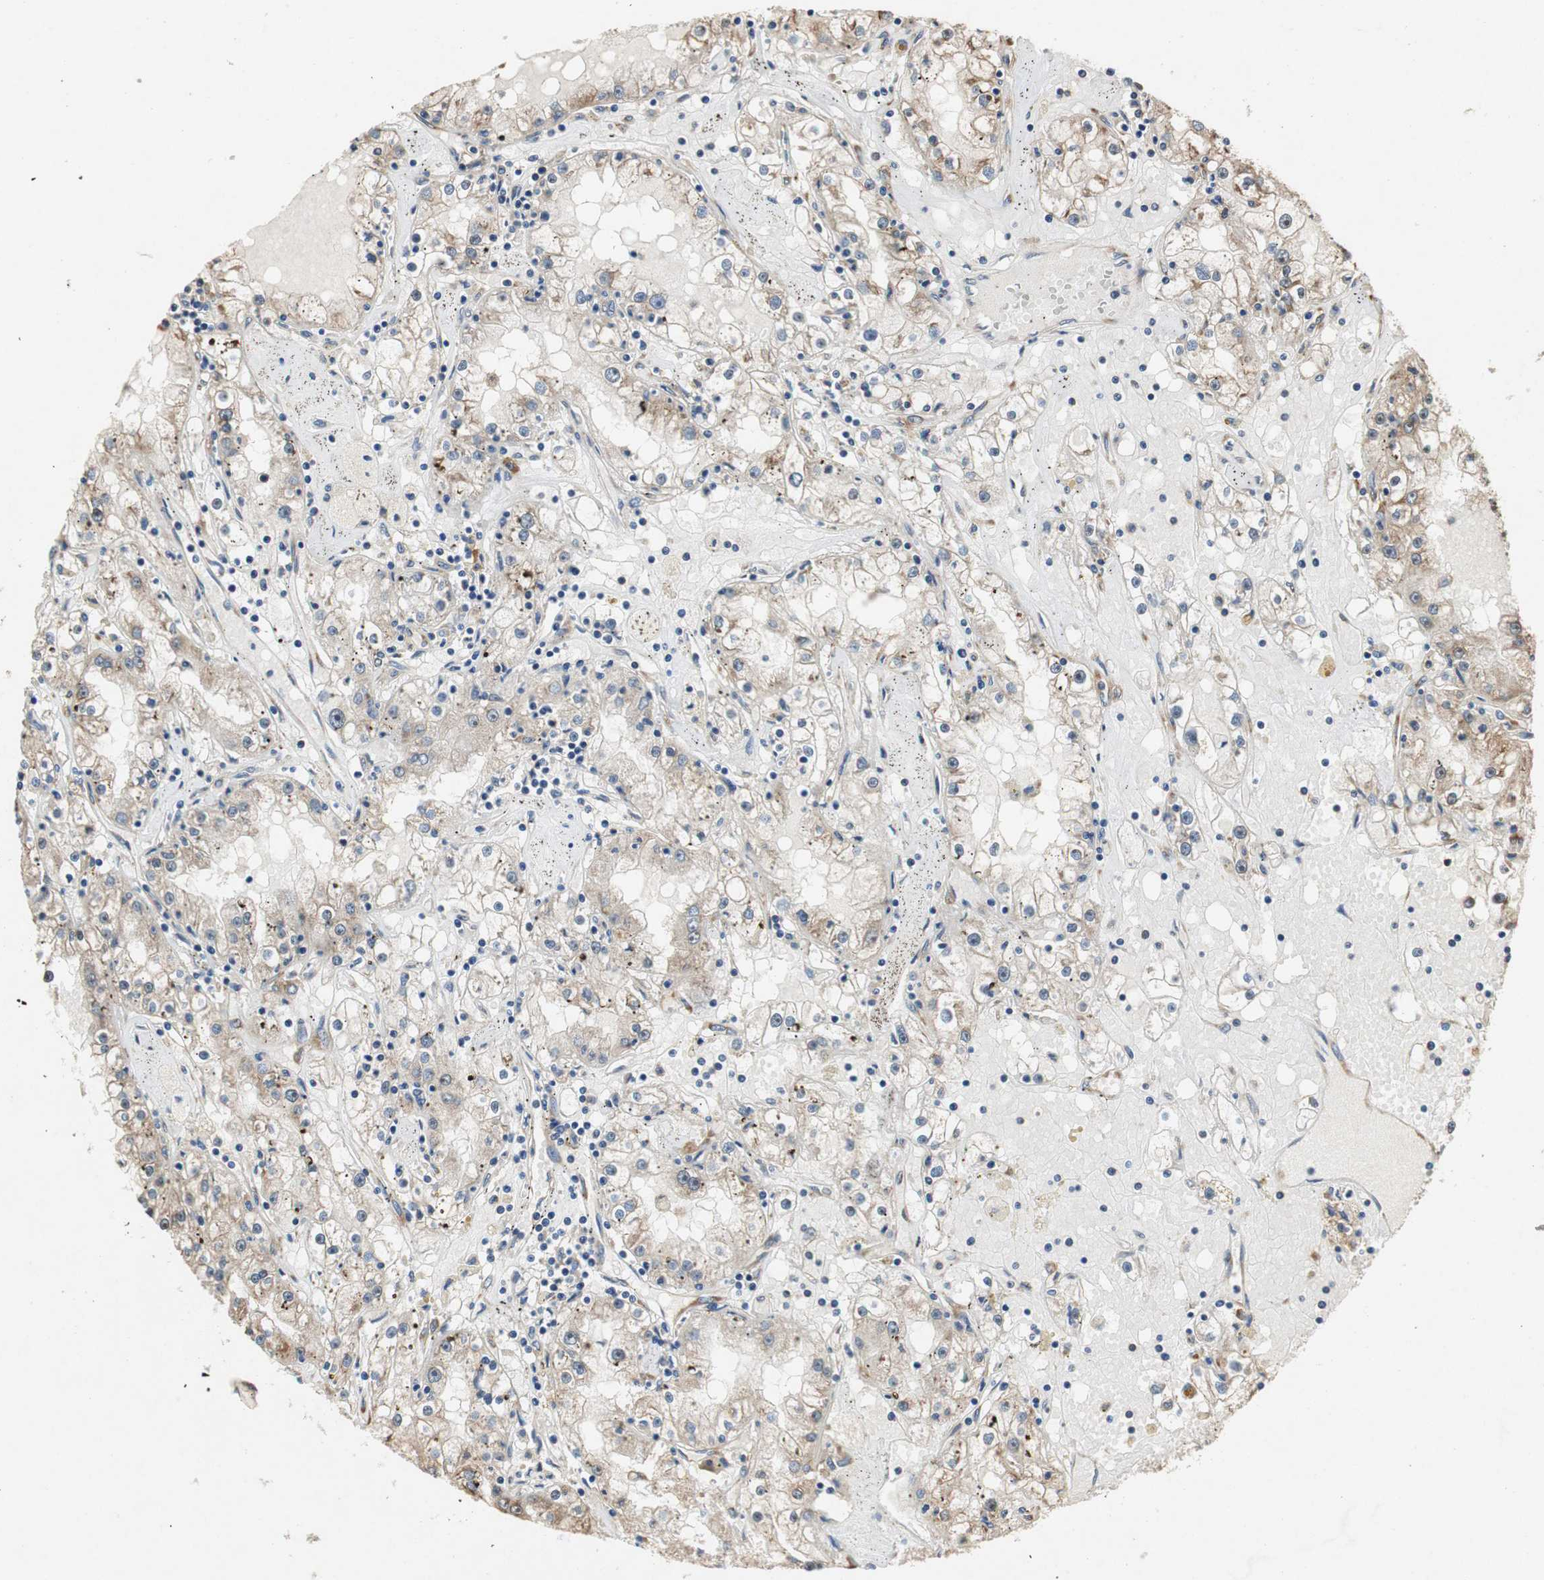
{"staining": {"intensity": "weak", "quantity": "25%-75%", "location": "cytoplasmic/membranous"}, "tissue": "renal cancer", "cell_type": "Tumor cells", "image_type": "cancer", "snomed": [{"axis": "morphology", "description": "Adenocarcinoma, NOS"}, {"axis": "topography", "description": "Kidney"}], "caption": "Immunohistochemical staining of adenocarcinoma (renal) demonstrates low levels of weak cytoplasmic/membranous protein expression in approximately 25%-75% of tumor cells. The staining was performed using DAB, with brown indicating positive protein expression. Nuclei are stained blue with hematoxylin.", "gene": "RPL35", "patient": {"sex": "male", "age": 56}}